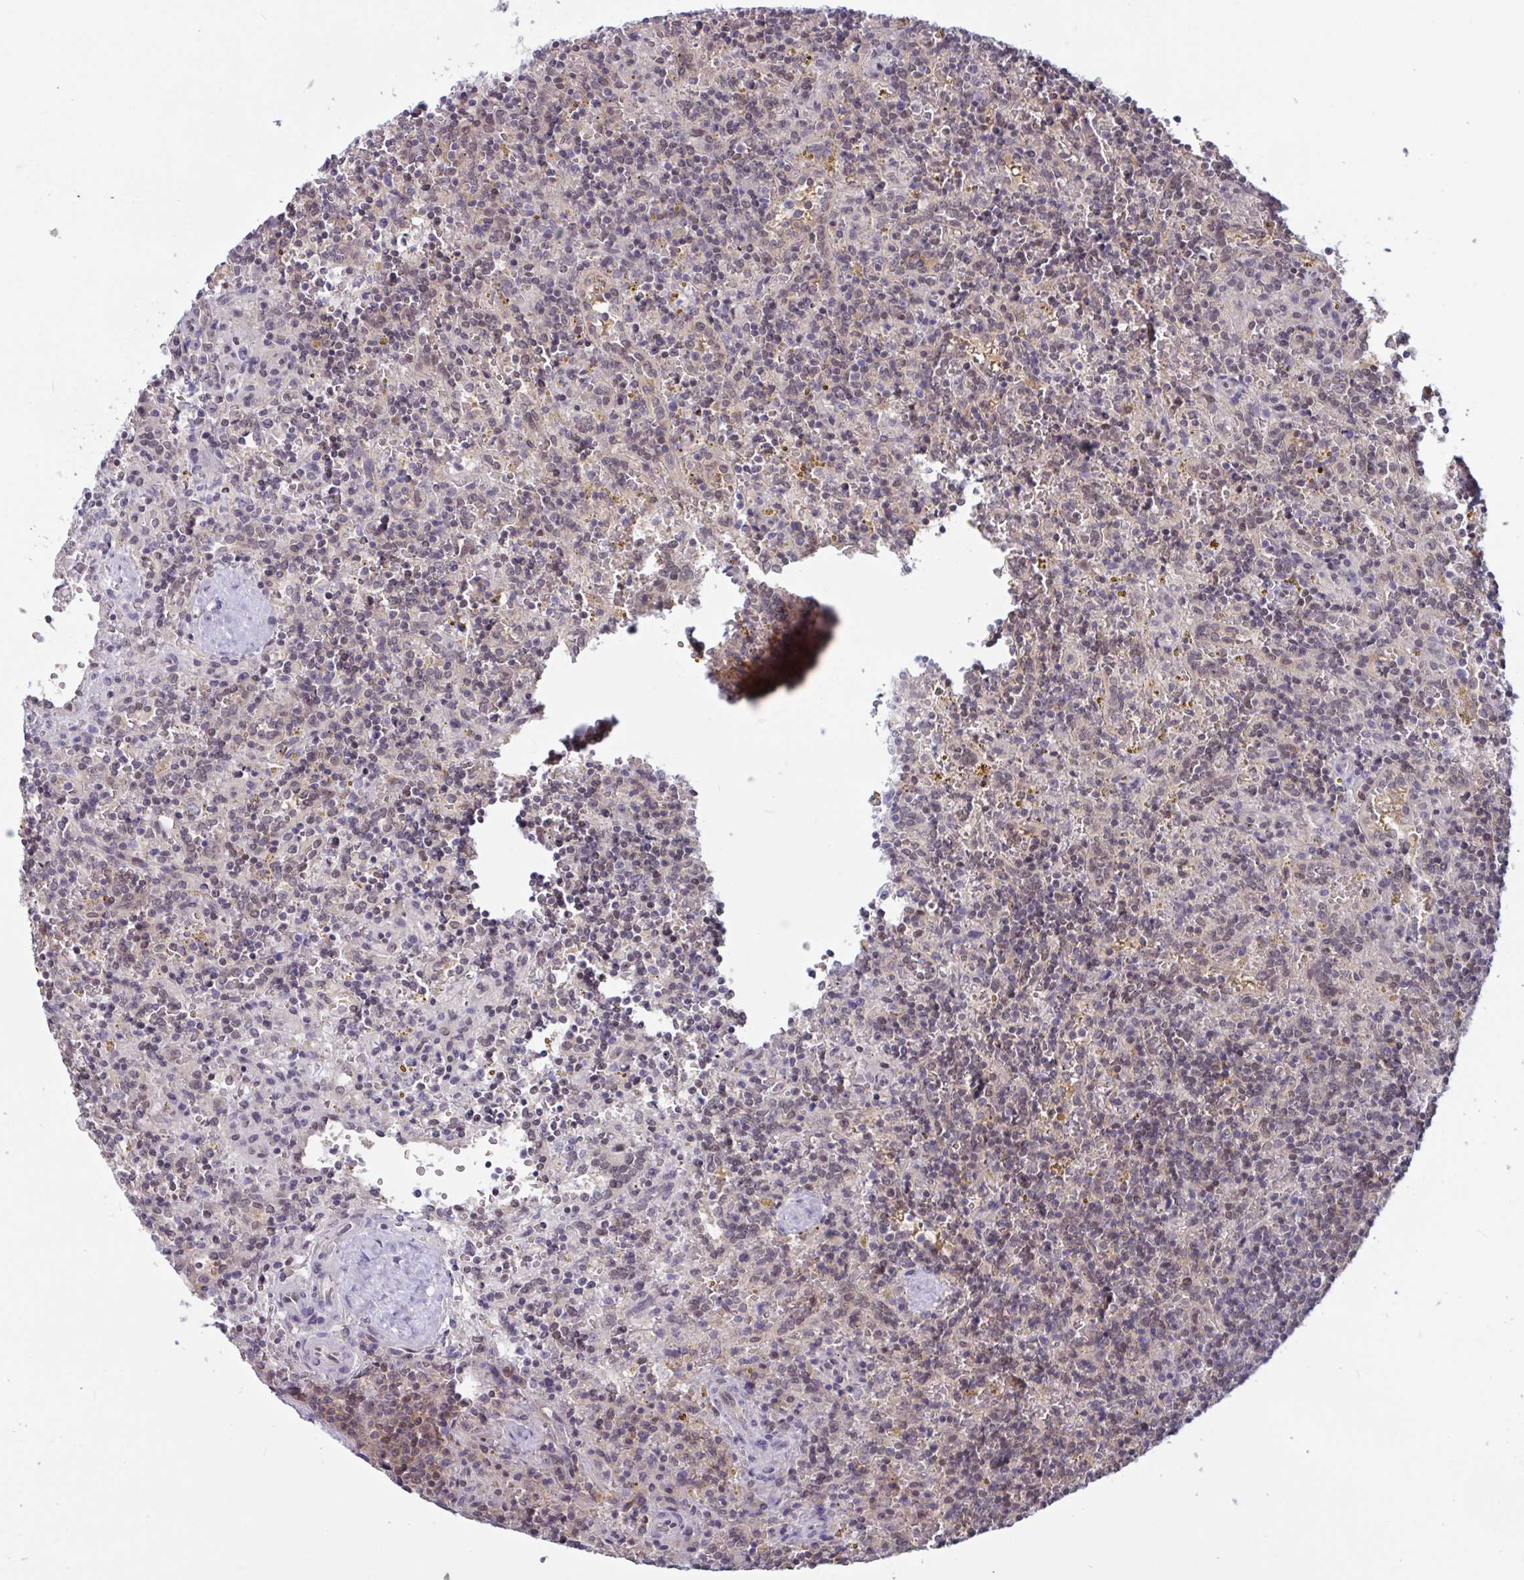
{"staining": {"intensity": "weak", "quantity": "25%-75%", "location": "nuclear"}, "tissue": "lymphoma", "cell_type": "Tumor cells", "image_type": "cancer", "snomed": [{"axis": "morphology", "description": "Malignant lymphoma, non-Hodgkin's type, Low grade"}, {"axis": "topography", "description": "Spleen"}], "caption": "Weak nuclear positivity for a protein is seen in about 25%-75% of tumor cells of lymphoma using immunohistochemistry (IHC).", "gene": "TSN", "patient": {"sex": "male", "age": 67}}